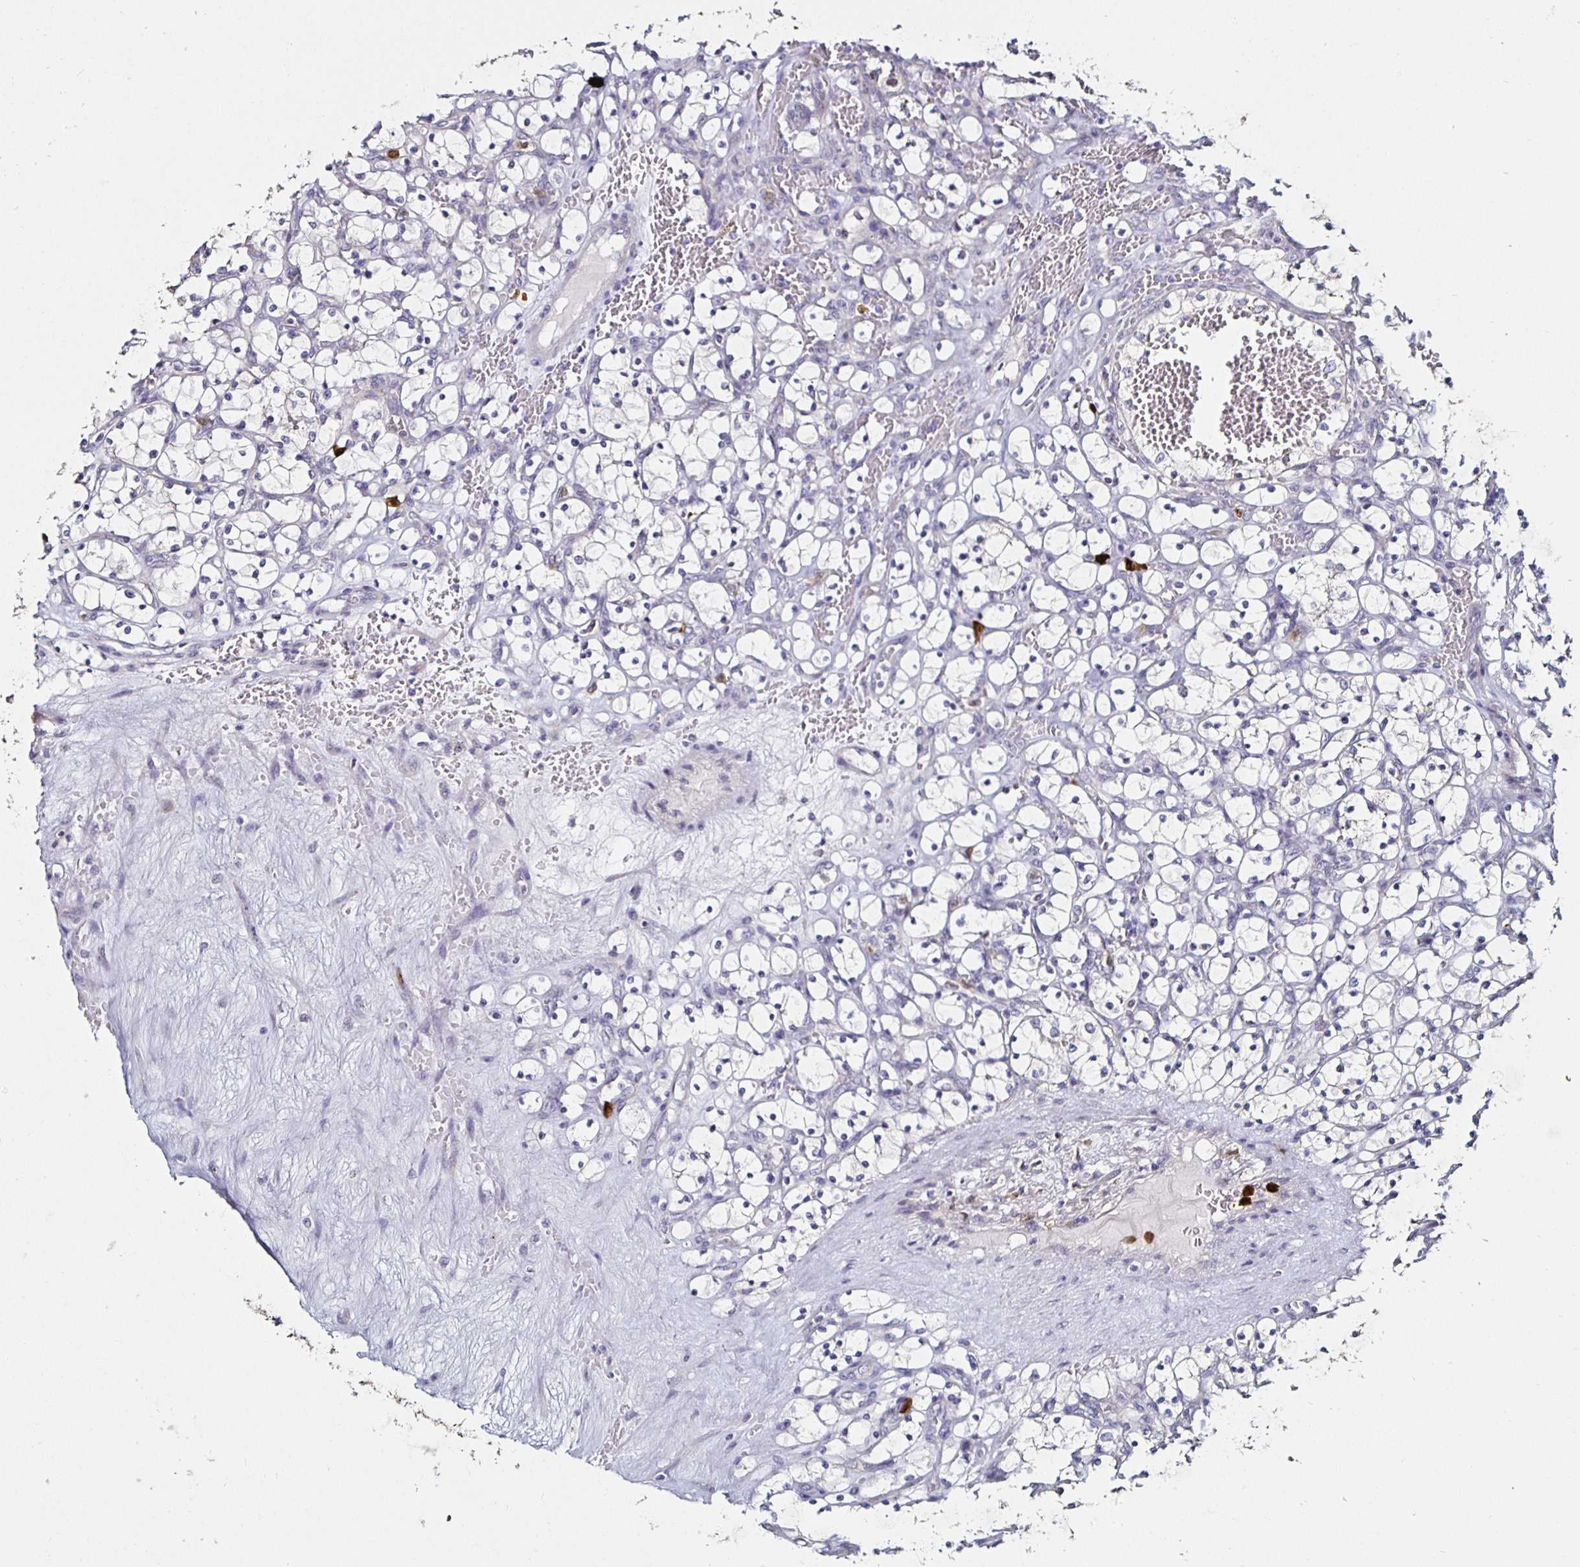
{"staining": {"intensity": "negative", "quantity": "none", "location": "none"}, "tissue": "renal cancer", "cell_type": "Tumor cells", "image_type": "cancer", "snomed": [{"axis": "morphology", "description": "Adenocarcinoma, NOS"}, {"axis": "topography", "description": "Kidney"}], "caption": "Immunohistochemistry (IHC) of human renal adenocarcinoma displays no staining in tumor cells.", "gene": "TLR4", "patient": {"sex": "female", "age": 69}}